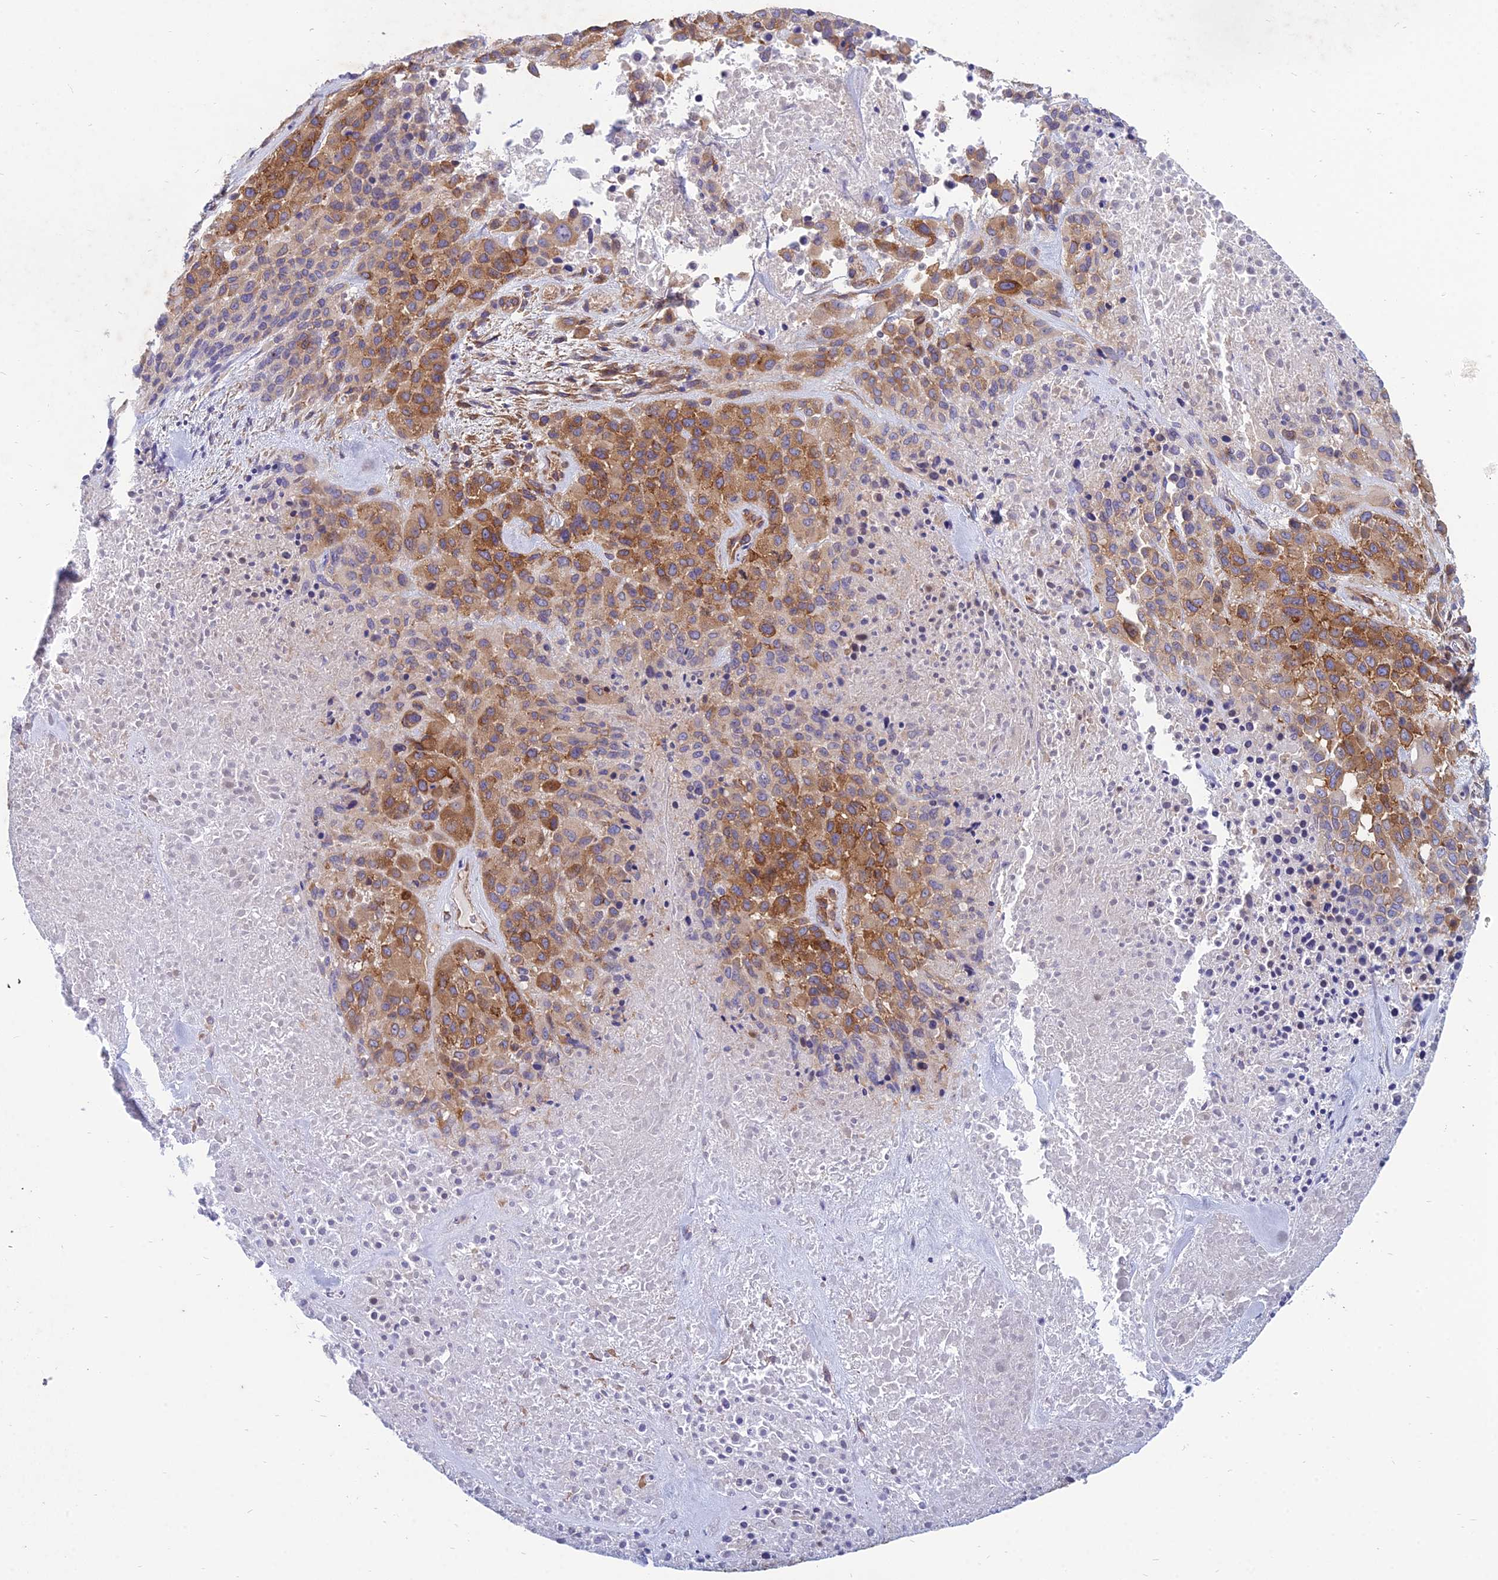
{"staining": {"intensity": "strong", "quantity": ">75%", "location": "cytoplasmic/membranous"}, "tissue": "melanoma", "cell_type": "Tumor cells", "image_type": "cancer", "snomed": [{"axis": "morphology", "description": "Malignant melanoma, Metastatic site"}, {"axis": "topography", "description": "Skin"}], "caption": "The histopathology image demonstrates a brown stain indicating the presence of a protein in the cytoplasmic/membranous of tumor cells in malignant melanoma (metastatic site). (brown staining indicates protein expression, while blue staining denotes nuclei).", "gene": "TXLNA", "patient": {"sex": "female", "age": 81}}